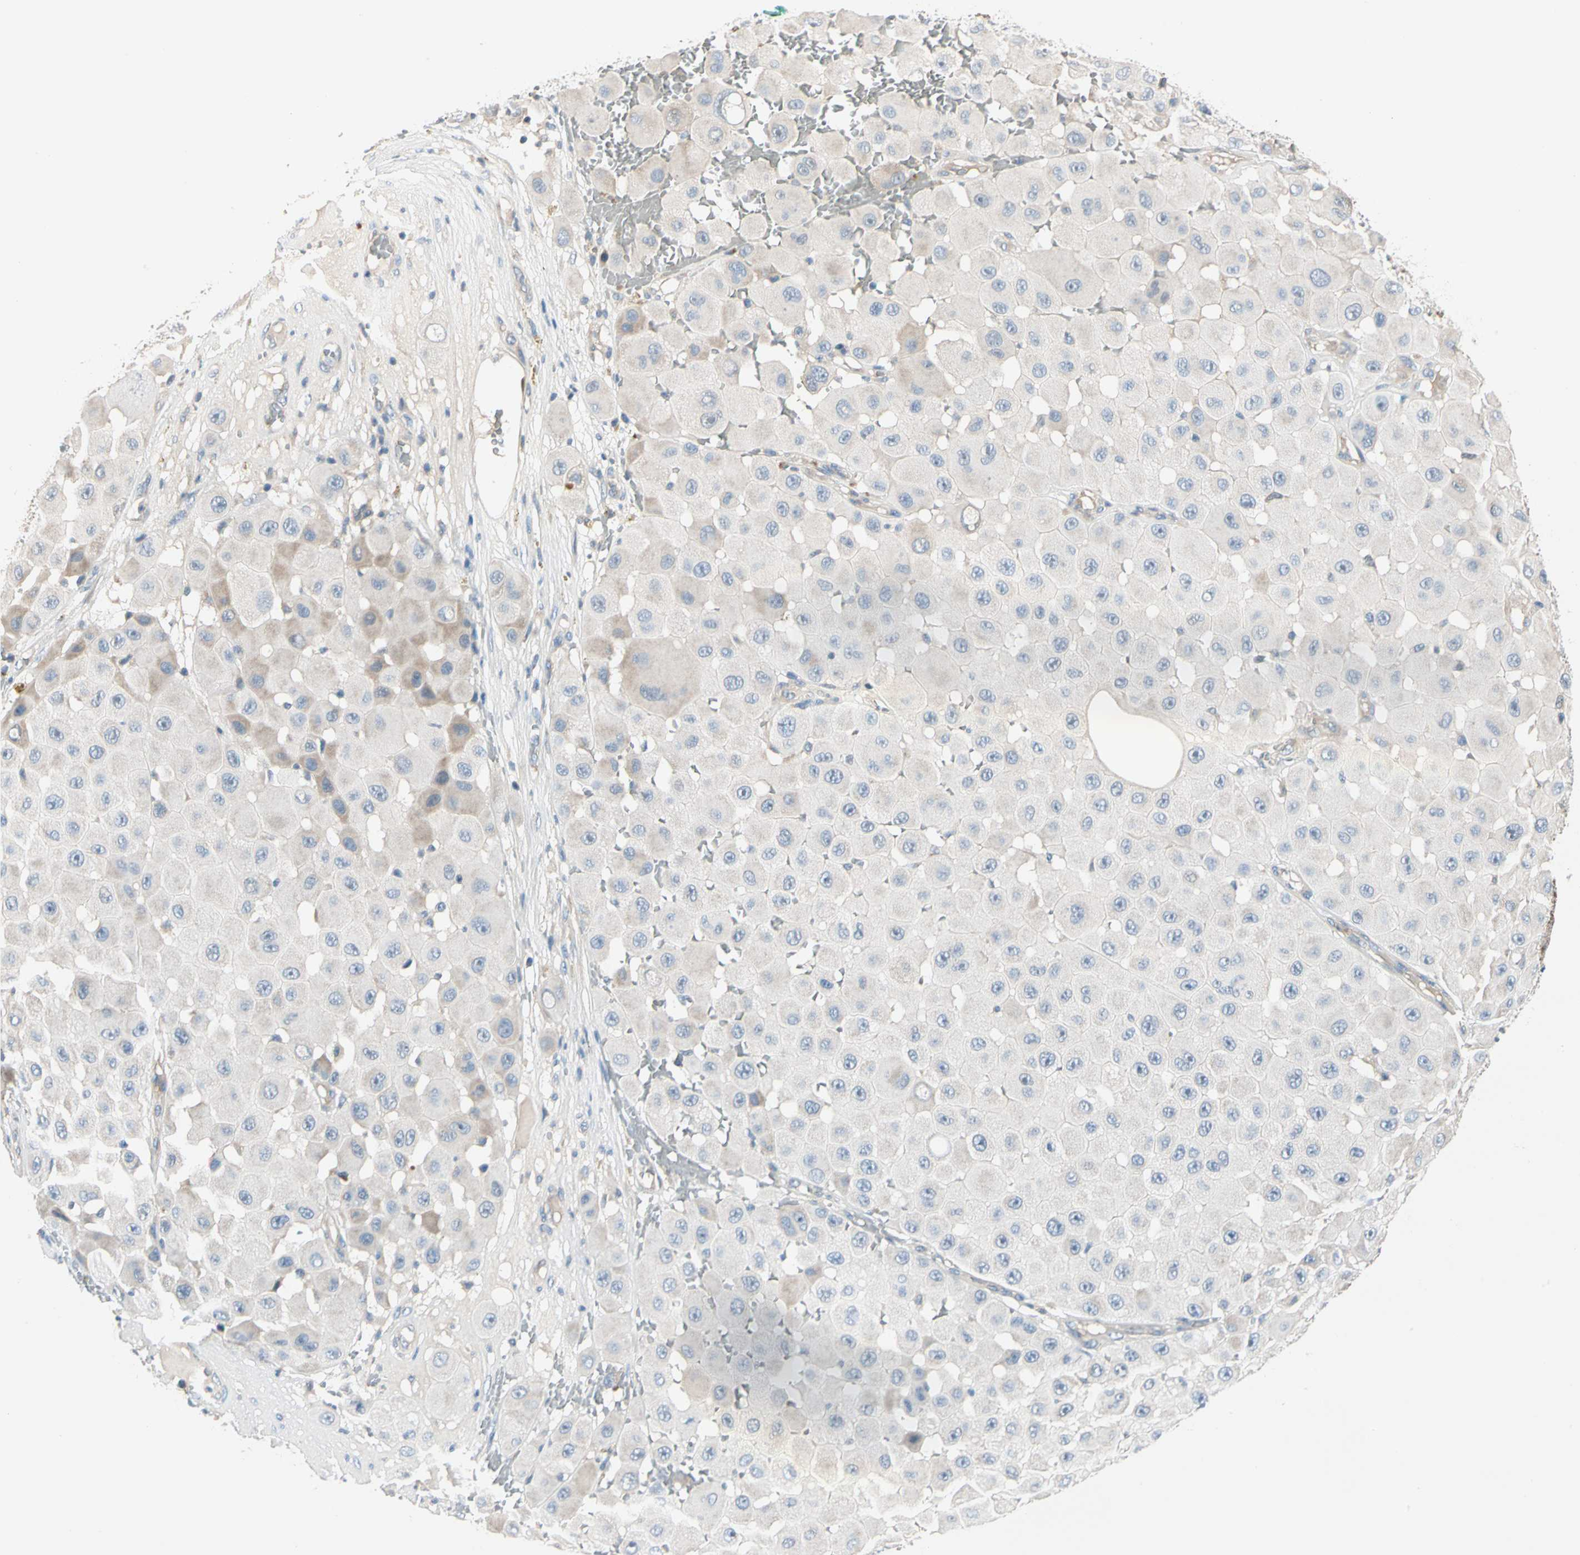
{"staining": {"intensity": "weak", "quantity": "<25%", "location": "cytoplasmic/membranous"}, "tissue": "melanoma", "cell_type": "Tumor cells", "image_type": "cancer", "snomed": [{"axis": "morphology", "description": "Malignant melanoma, NOS"}, {"axis": "topography", "description": "Skin"}], "caption": "High magnification brightfield microscopy of melanoma stained with DAB (brown) and counterstained with hematoxylin (blue): tumor cells show no significant positivity.", "gene": "GPR153", "patient": {"sex": "female", "age": 81}}